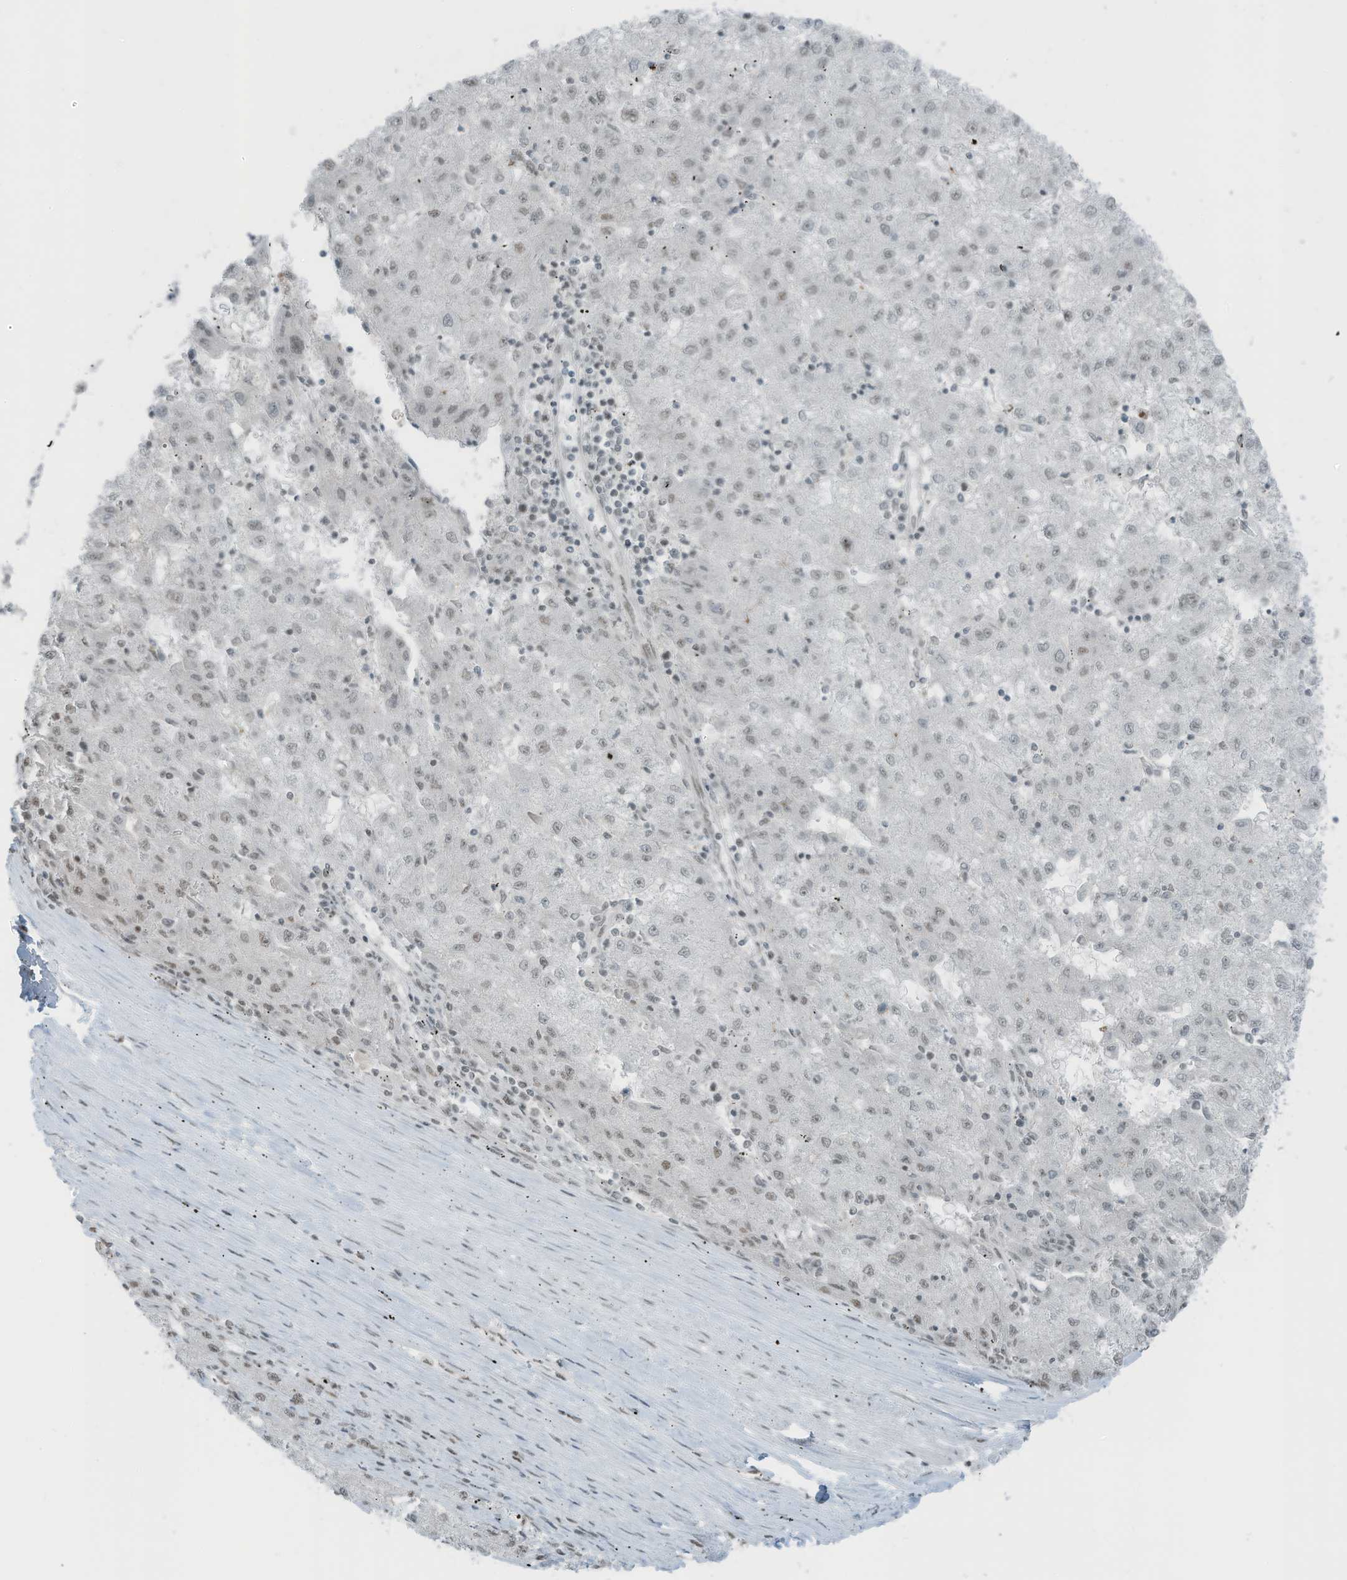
{"staining": {"intensity": "negative", "quantity": "none", "location": "none"}, "tissue": "liver cancer", "cell_type": "Tumor cells", "image_type": "cancer", "snomed": [{"axis": "morphology", "description": "Carcinoma, Hepatocellular, NOS"}, {"axis": "topography", "description": "Liver"}], "caption": "Human liver cancer stained for a protein using immunohistochemistry exhibits no expression in tumor cells.", "gene": "WRNIP1", "patient": {"sex": "male", "age": 72}}